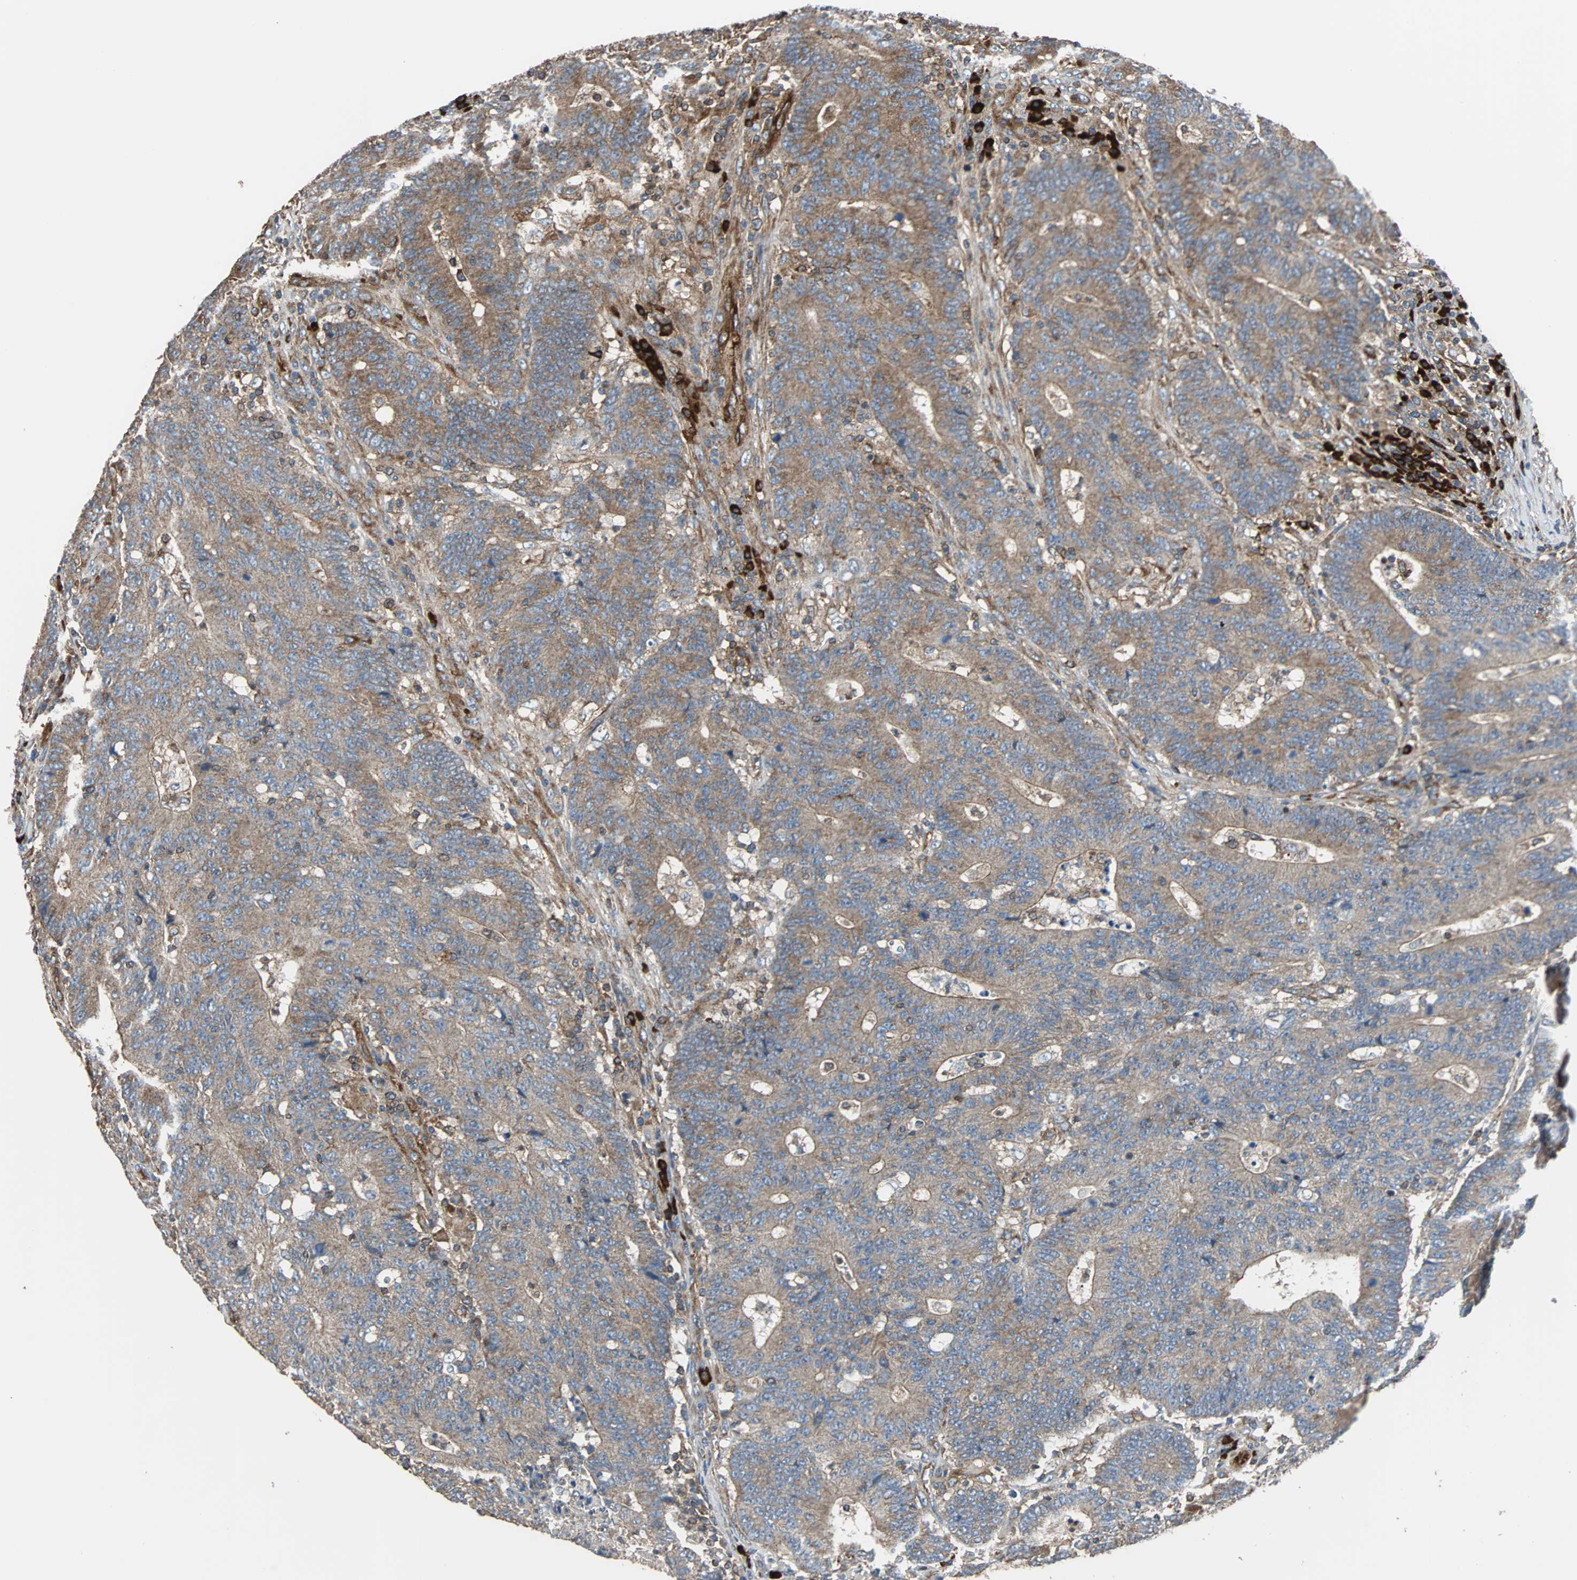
{"staining": {"intensity": "weak", "quantity": ">75%", "location": "cytoplasmic/membranous"}, "tissue": "colorectal cancer", "cell_type": "Tumor cells", "image_type": "cancer", "snomed": [{"axis": "morphology", "description": "Normal tissue, NOS"}, {"axis": "morphology", "description": "Adenocarcinoma, NOS"}, {"axis": "topography", "description": "Colon"}], "caption": "Tumor cells display low levels of weak cytoplasmic/membranous positivity in about >75% of cells in colorectal adenocarcinoma.", "gene": "PLCG2", "patient": {"sex": "female", "age": 75}}